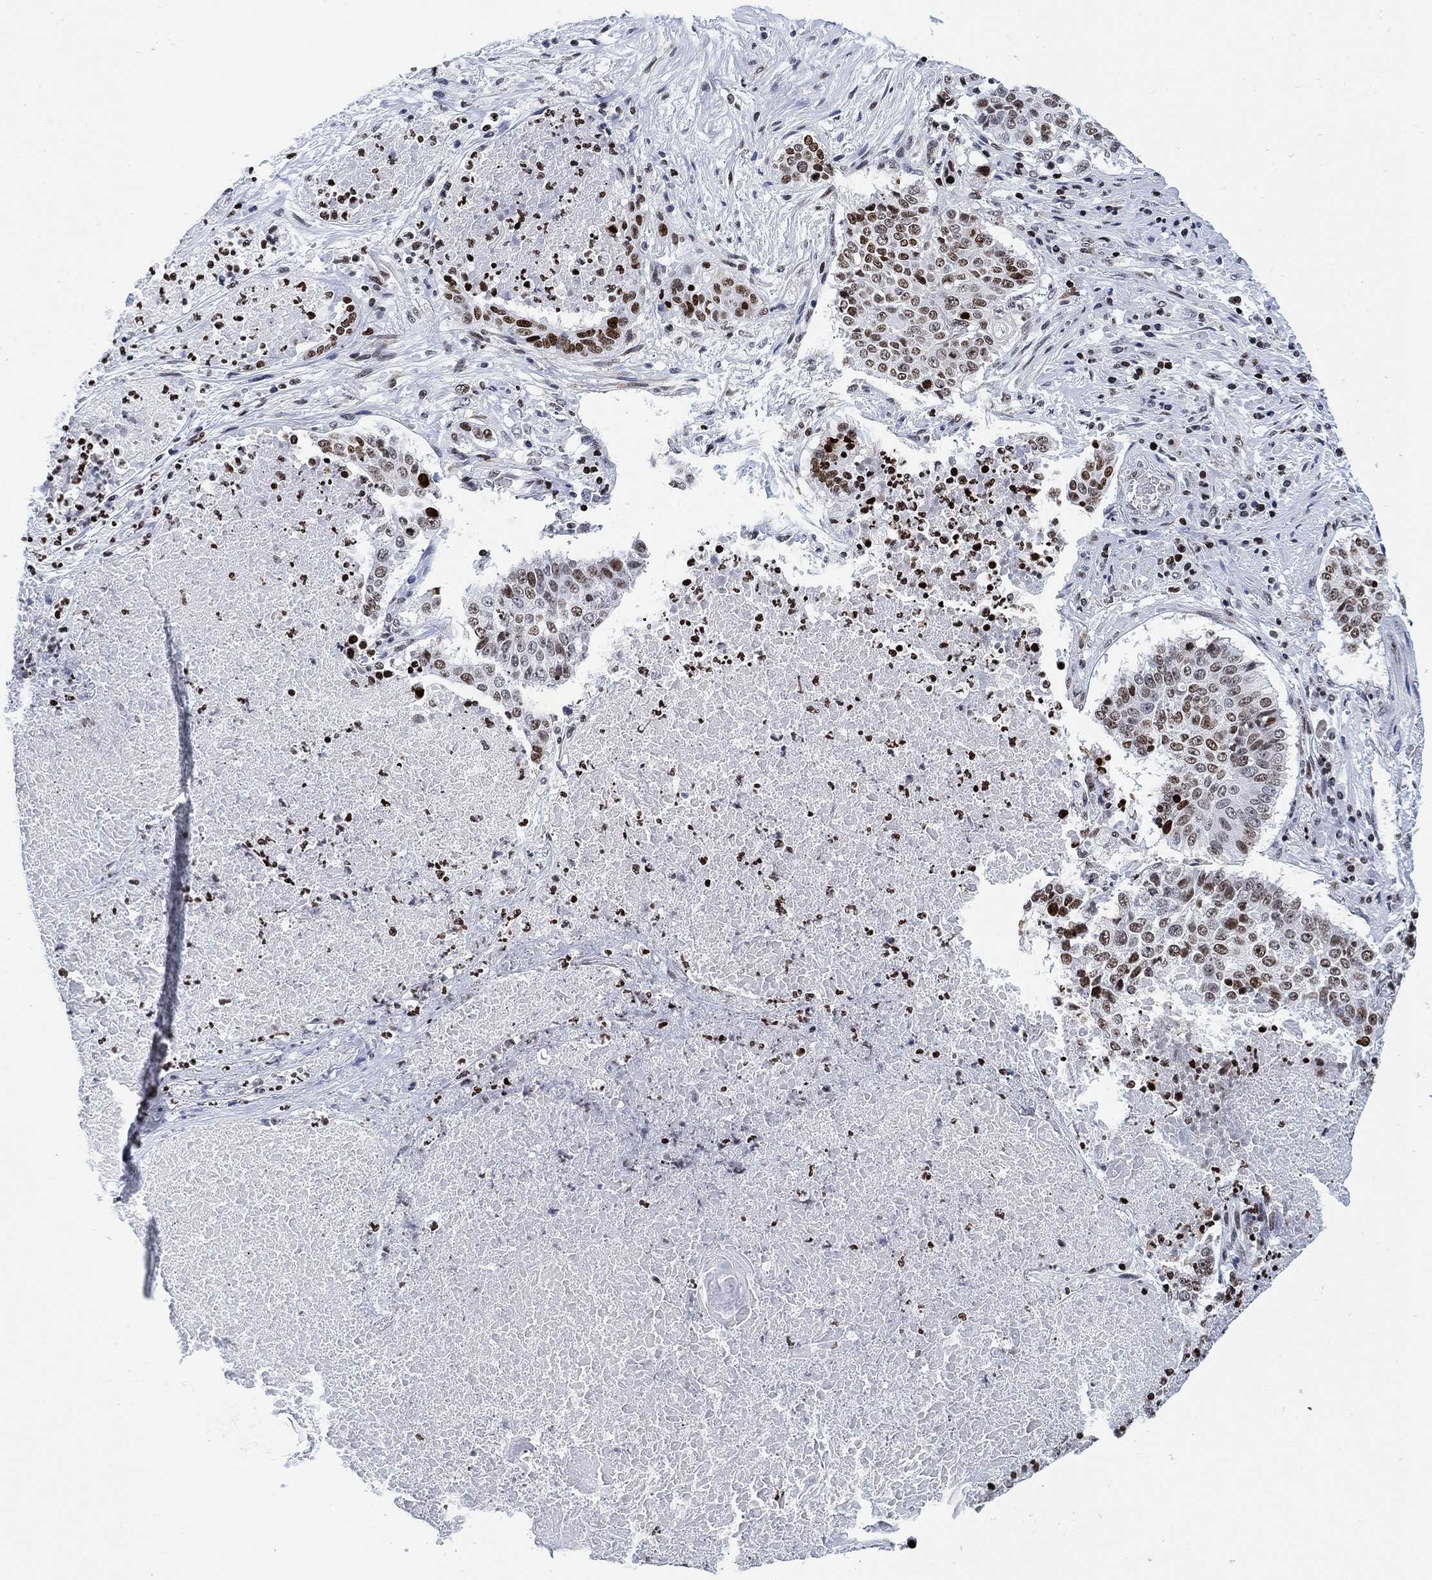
{"staining": {"intensity": "moderate", "quantity": "25%-75%", "location": "nuclear"}, "tissue": "lung cancer", "cell_type": "Tumor cells", "image_type": "cancer", "snomed": [{"axis": "morphology", "description": "Squamous cell carcinoma, NOS"}, {"axis": "topography", "description": "Lung"}], "caption": "Protein positivity by immunohistochemistry displays moderate nuclear positivity in approximately 25%-75% of tumor cells in lung squamous cell carcinoma. (brown staining indicates protein expression, while blue staining denotes nuclei).", "gene": "H1-10", "patient": {"sex": "male", "age": 64}}